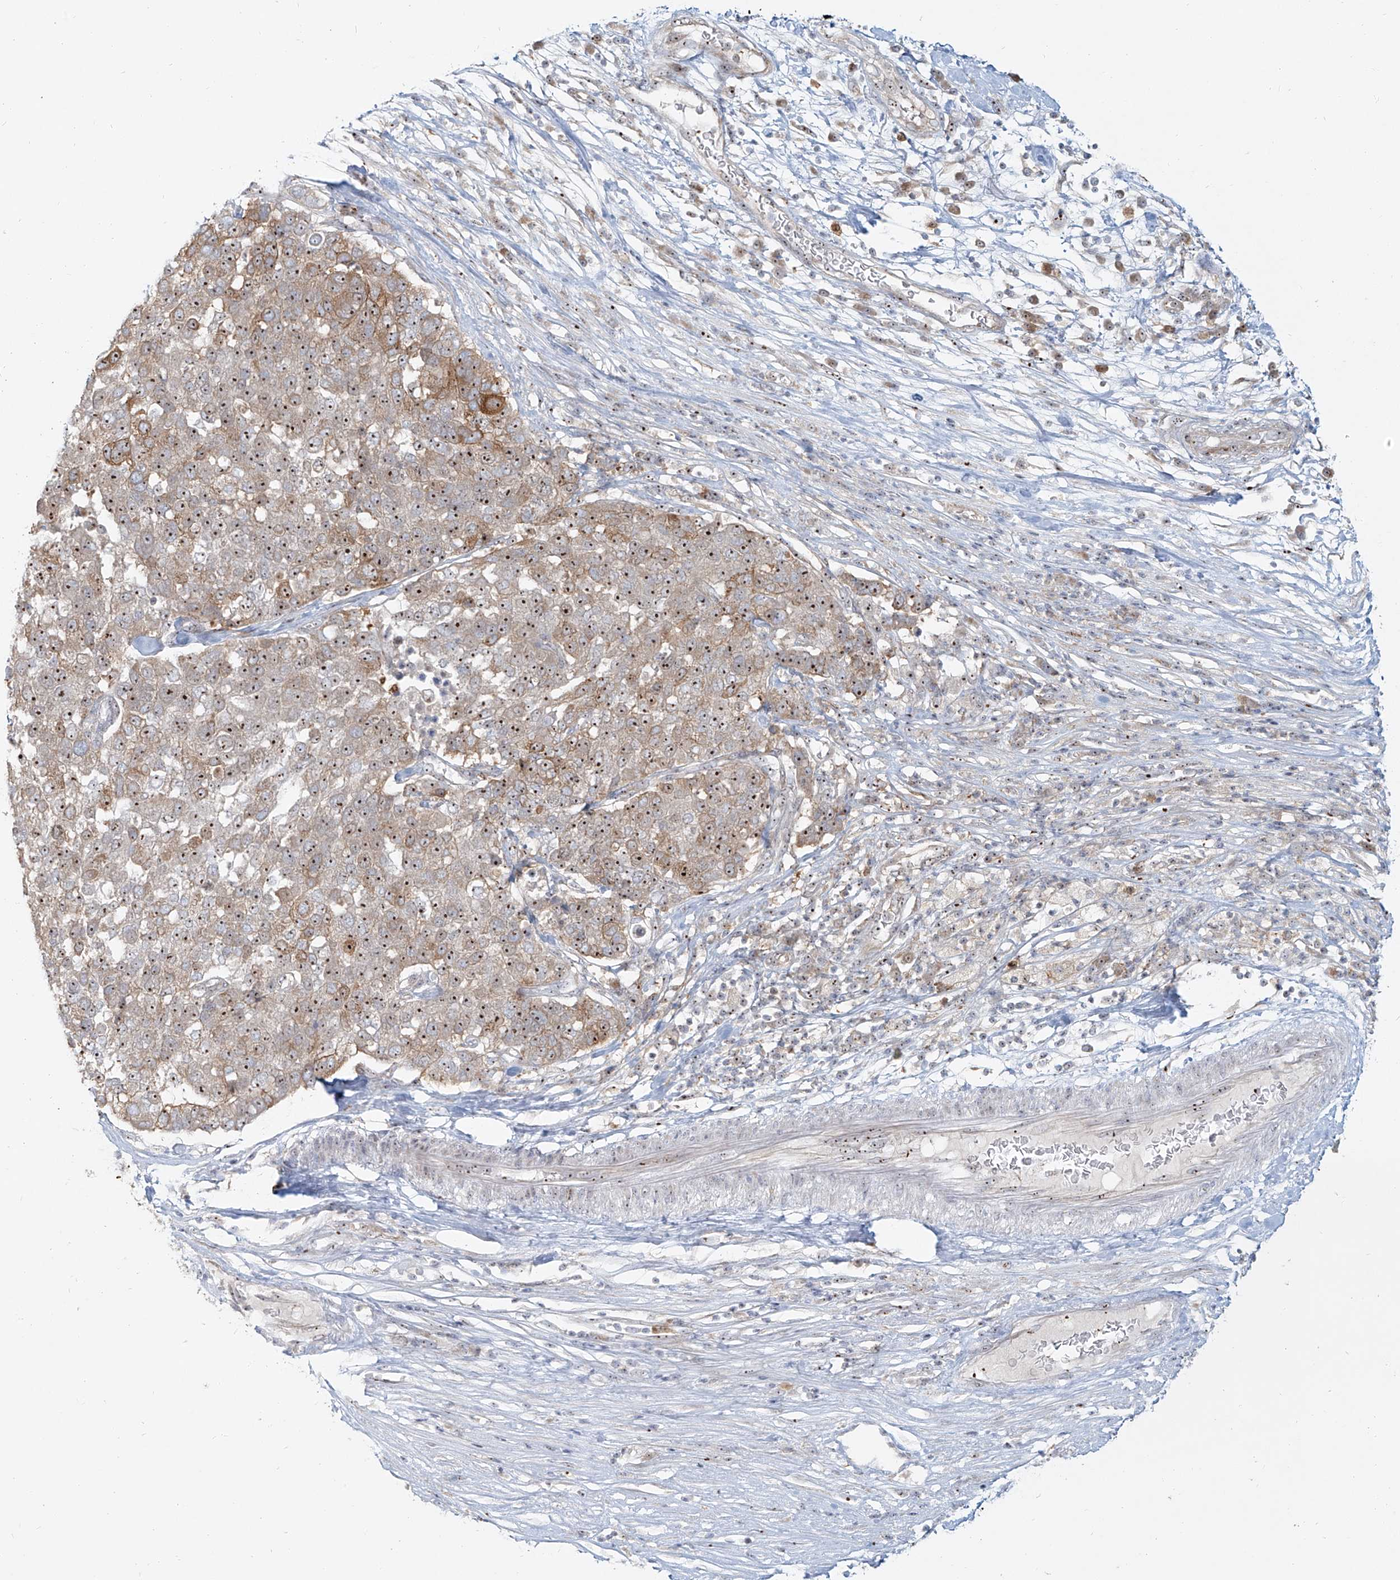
{"staining": {"intensity": "moderate", "quantity": ">75%", "location": "cytoplasmic/membranous,nuclear"}, "tissue": "pancreatic cancer", "cell_type": "Tumor cells", "image_type": "cancer", "snomed": [{"axis": "morphology", "description": "Adenocarcinoma, NOS"}, {"axis": "topography", "description": "Pancreas"}], "caption": "Immunohistochemistry (DAB (3,3'-diaminobenzidine)) staining of human adenocarcinoma (pancreatic) exhibits moderate cytoplasmic/membranous and nuclear protein expression in approximately >75% of tumor cells. (DAB (3,3'-diaminobenzidine) IHC, brown staining for protein, blue staining for nuclei).", "gene": "BYSL", "patient": {"sex": "female", "age": 61}}